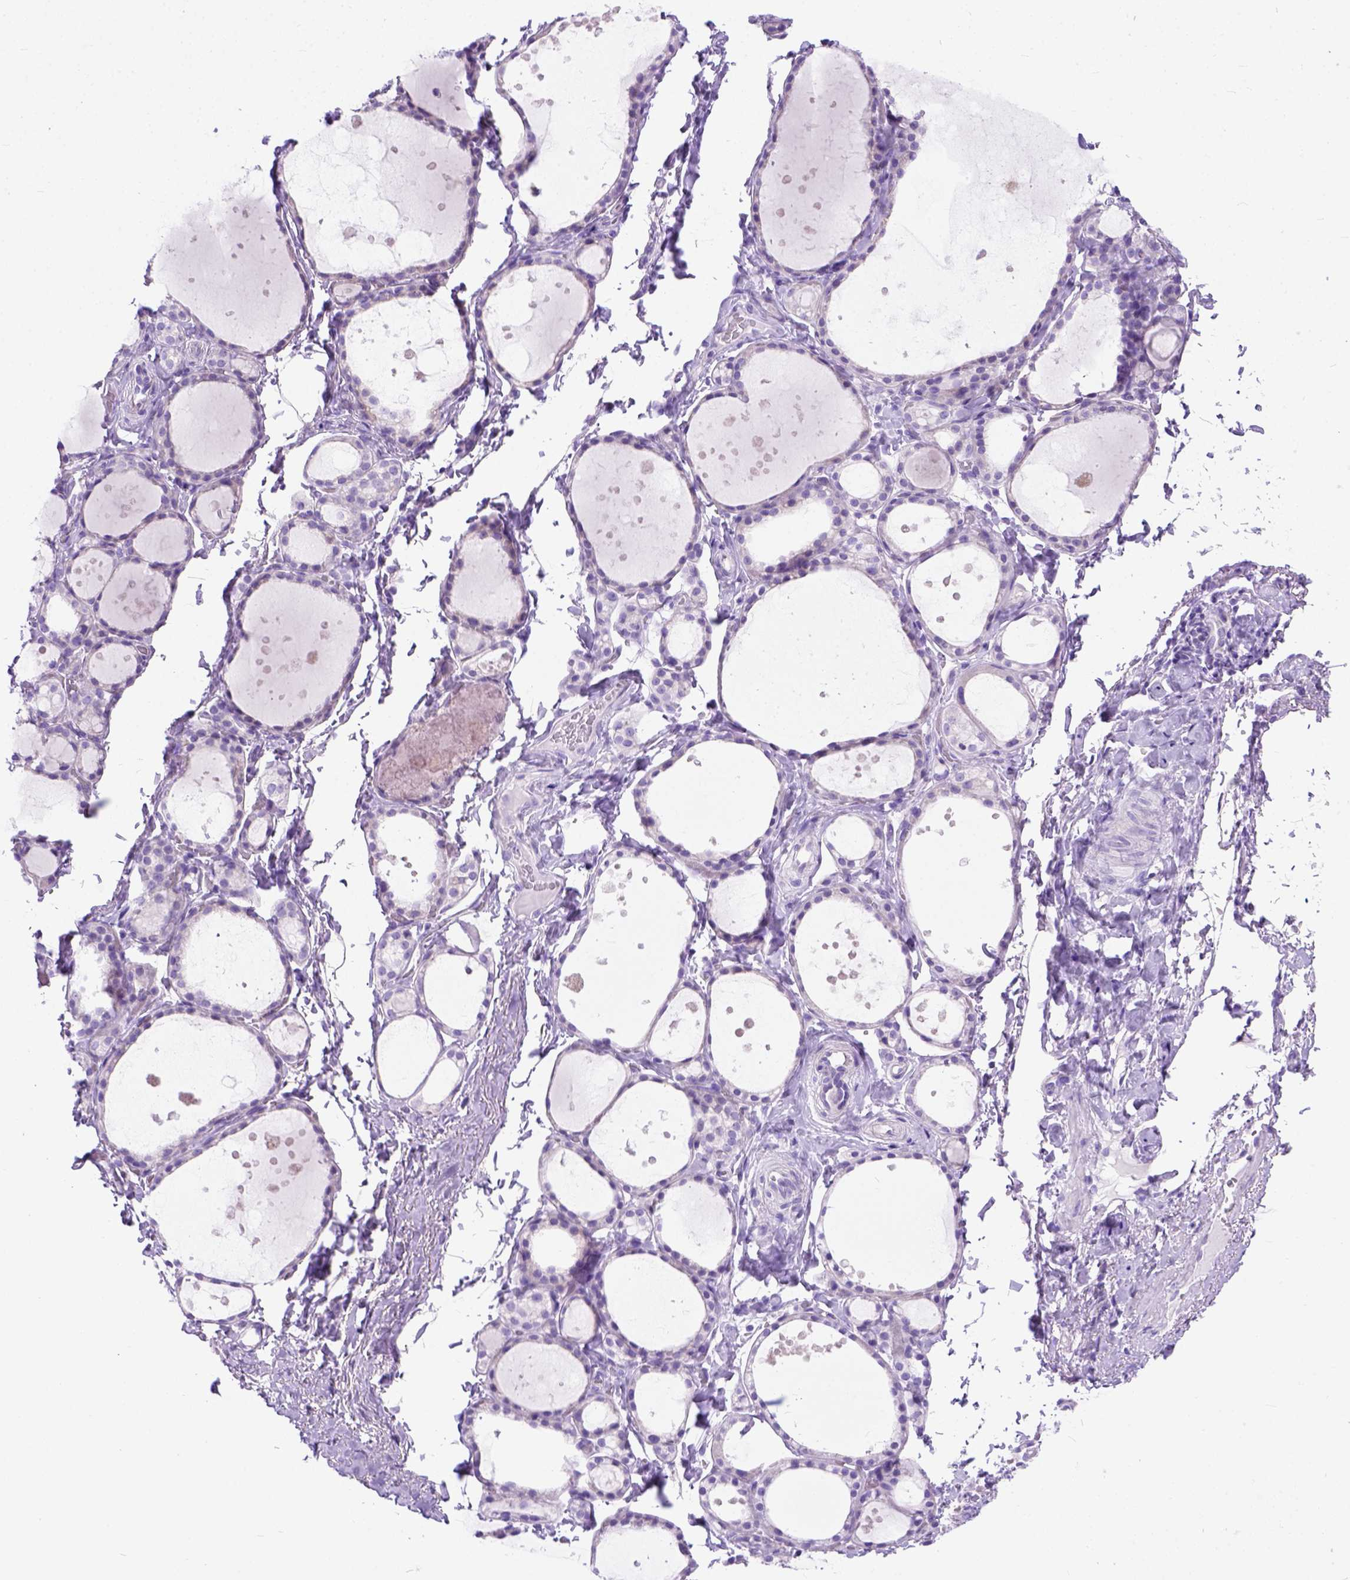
{"staining": {"intensity": "negative", "quantity": "none", "location": "none"}, "tissue": "thyroid gland", "cell_type": "Glandular cells", "image_type": "normal", "snomed": [{"axis": "morphology", "description": "Normal tissue, NOS"}, {"axis": "topography", "description": "Thyroid gland"}], "caption": "DAB immunohistochemical staining of unremarkable human thyroid gland displays no significant staining in glandular cells. Brightfield microscopy of IHC stained with DAB (3,3'-diaminobenzidine) (brown) and hematoxylin (blue), captured at high magnification.", "gene": "ODAD3", "patient": {"sex": "male", "age": 68}}